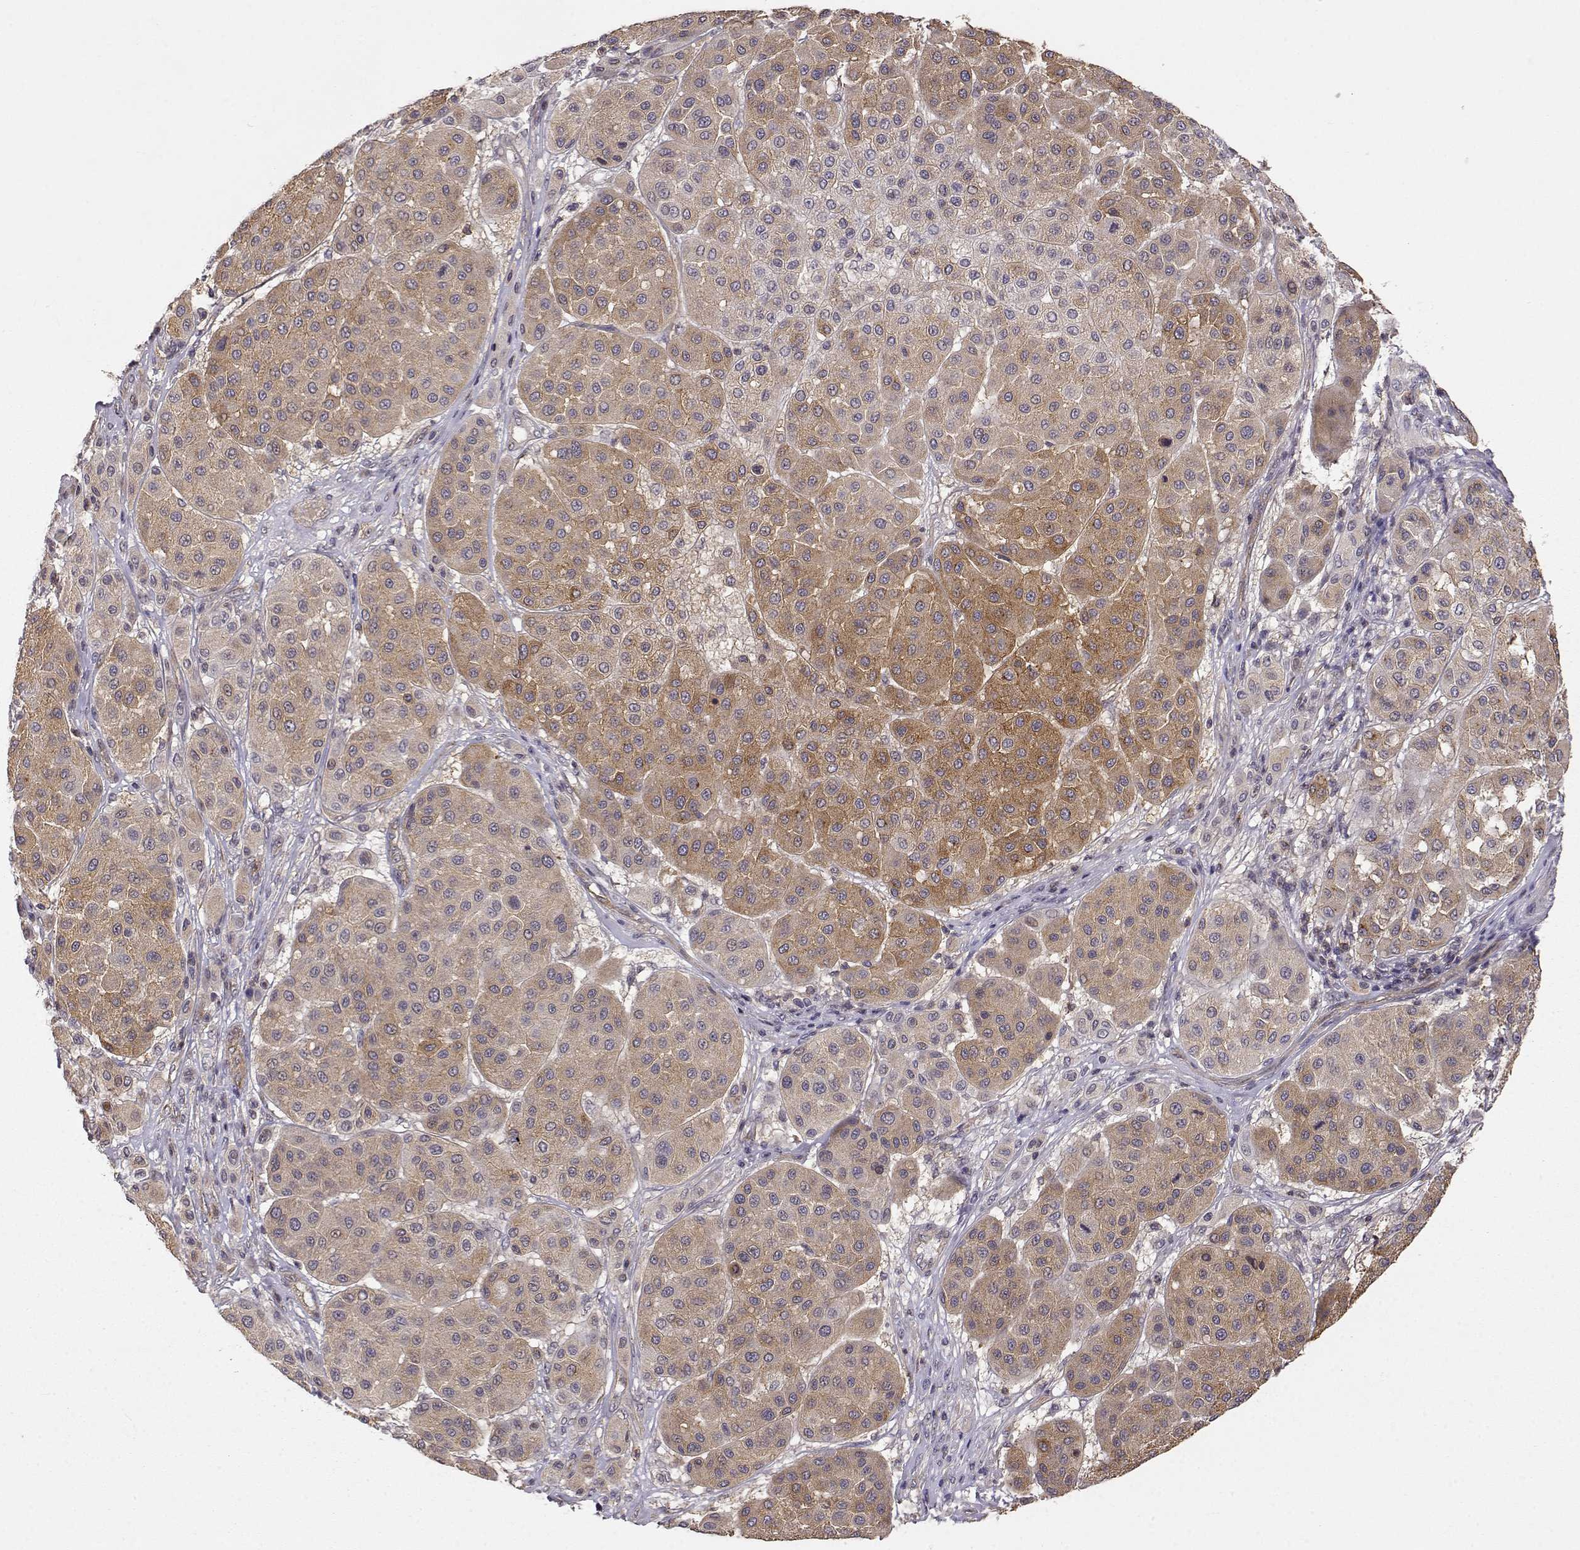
{"staining": {"intensity": "weak", "quantity": "25%-75%", "location": "cytoplasmic/membranous"}, "tissue": "melanoma", "cell_type": "Tumor cells", "image_type": "cancer", "snomed": [{"axis": "morphology", "description": "Malignant melanoma, Metastatic site"}, {"axis": "topography", "description": "Smooth muscle"}], "caption": "Melanoma was stained to show a protein in brown. There is low levels of weak cytoplasmic/membranous expression in approximately 25%-75% of tumor cells.", "gene": "IFITM1", "patient": {"sex": "male", "age": 41}}